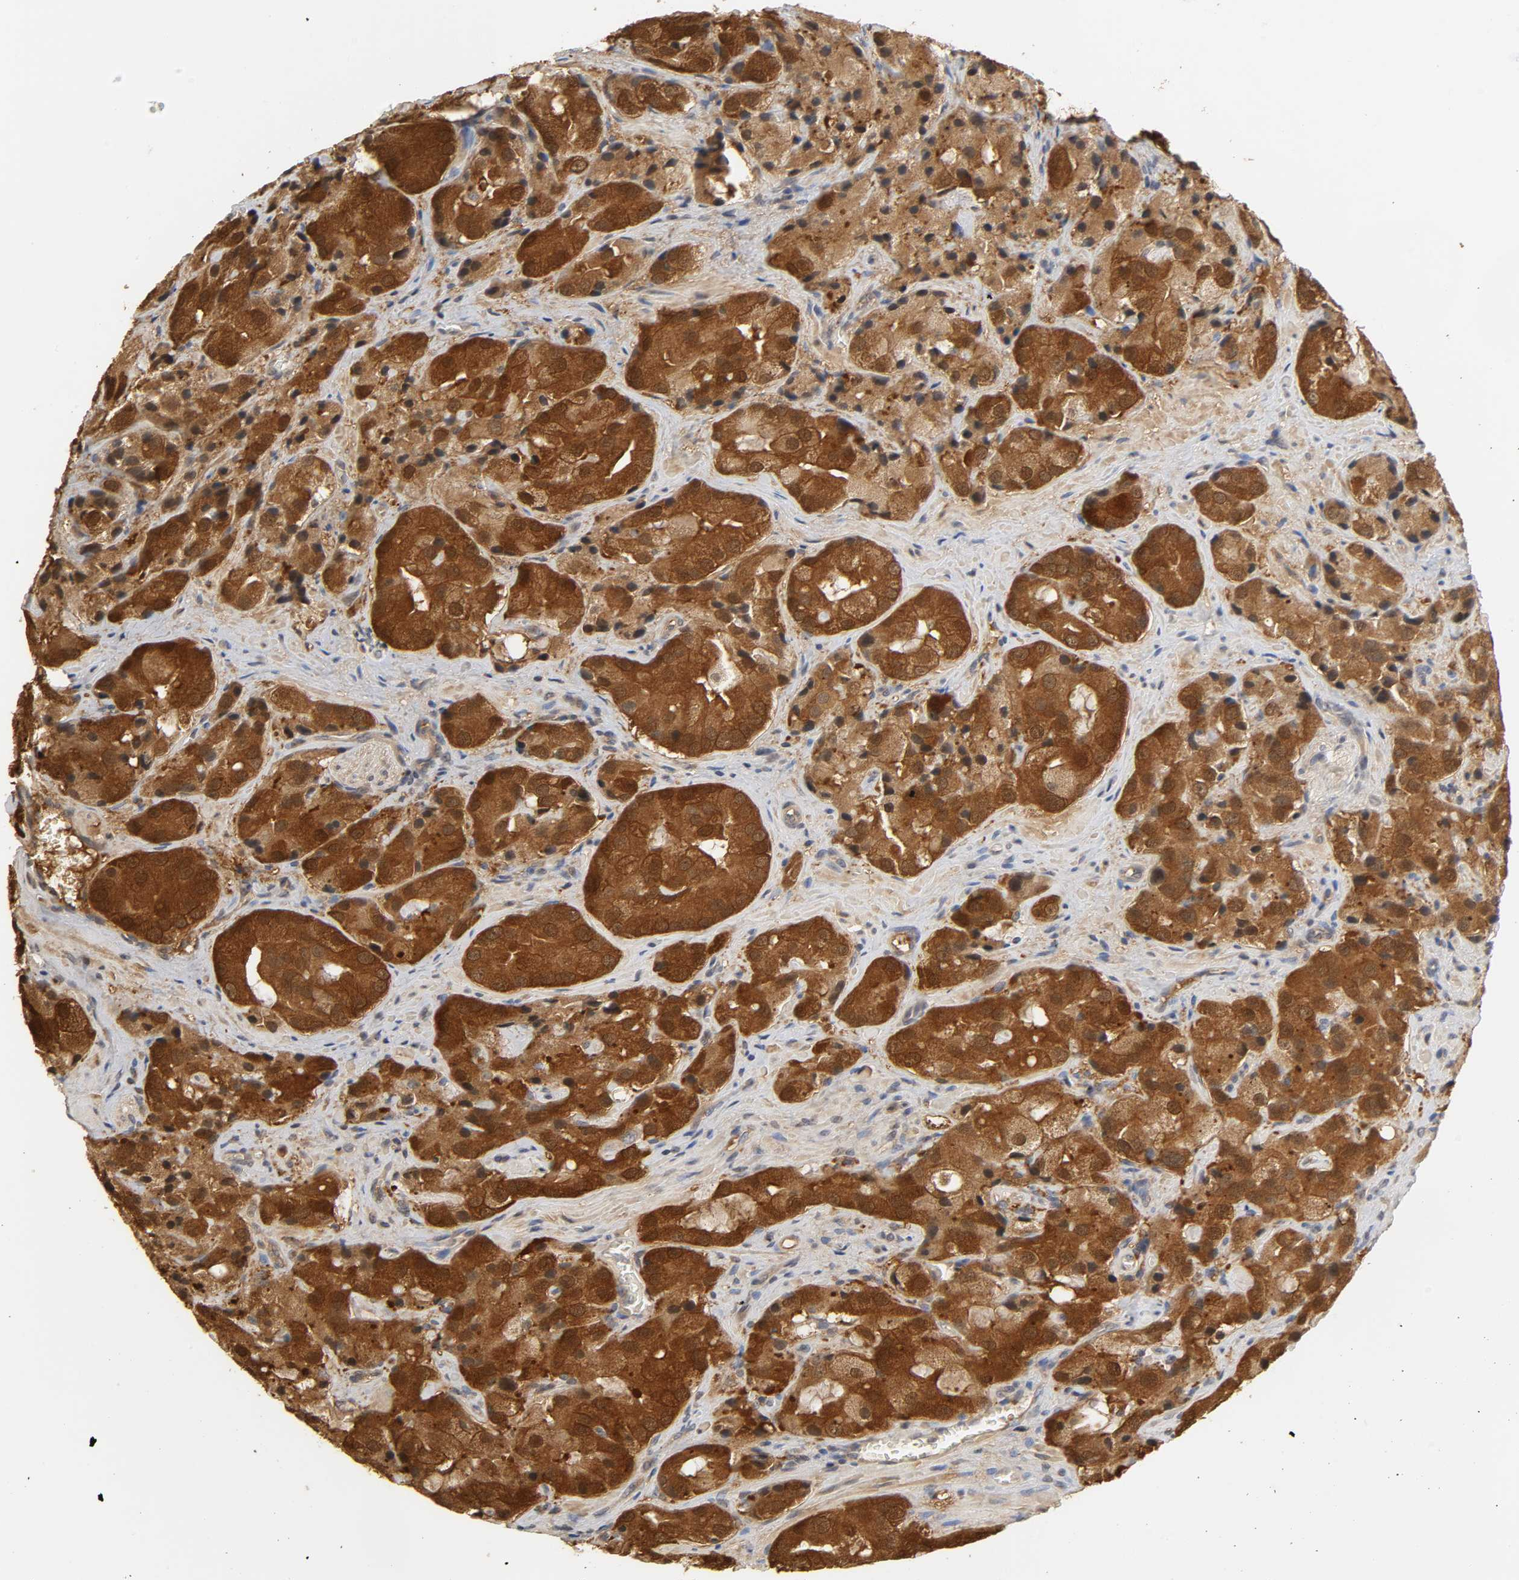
{"staining": {"intensity": "strong", "quantity": ">75%", "location": "cytoplasmic/membranous"}, "tissue": "prostate cancer", "cell_type": "Tumor cells", "image_type": "cancer", "snomed": [{"axis": "morphology", "description": "Adenocarcinoma, High grade"}, {"axis": "topography", "description": "Prostate"}], "caption": "The micrograph exhibits a brown stain indicating the presence of a protein in the cytoplasmic/membranous of tumor cells in prostate adenocarcinoma (high-grade).", "gene": "MIF", "patient": {"sex": "male", "age": 70}}